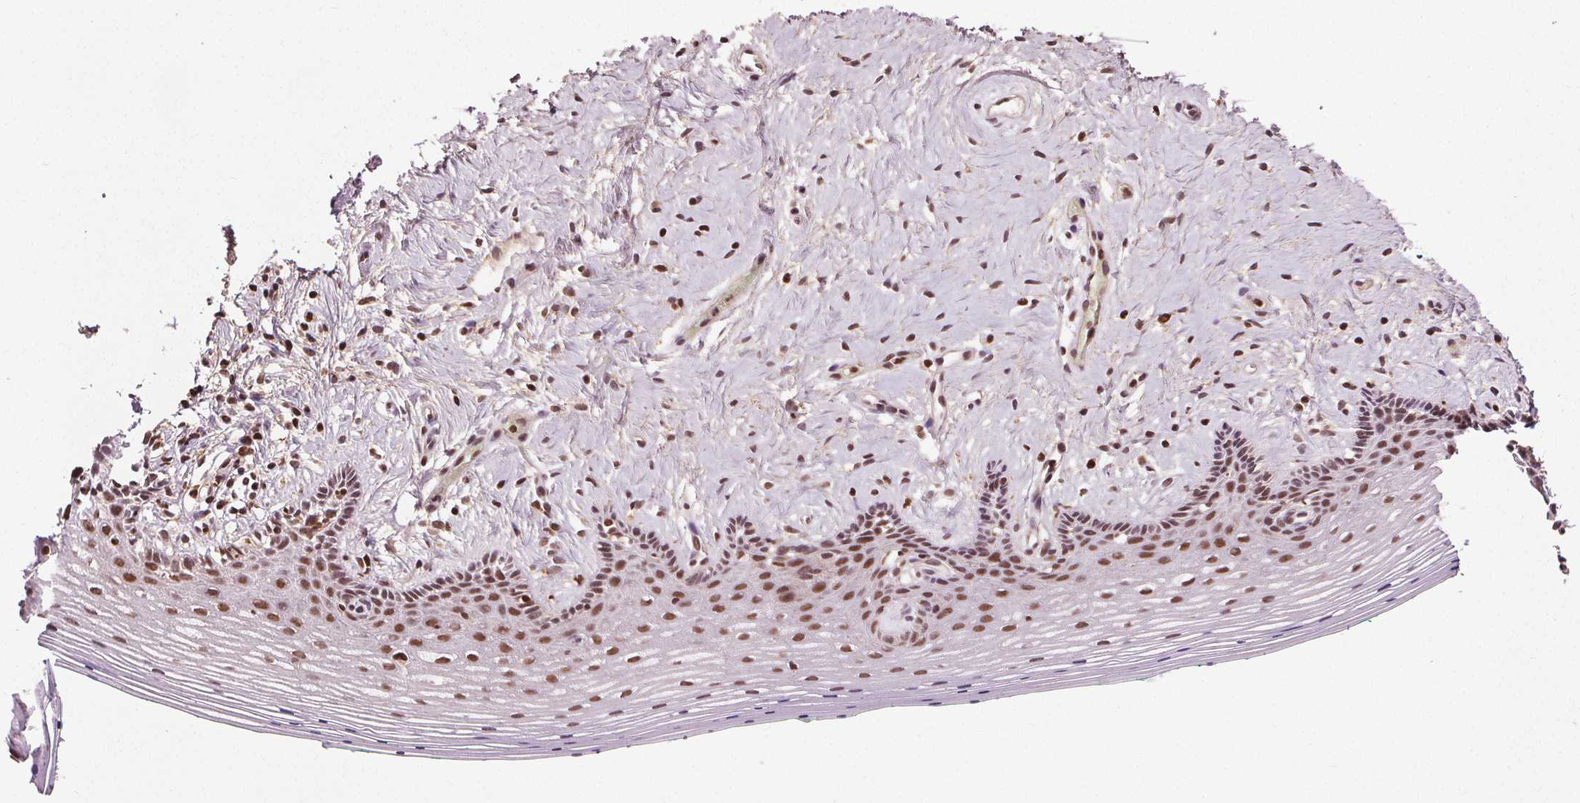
{"staining": {"intensity": "moderate", "quantity": ">75%", "location": "nuclear"}, "tissue": "vagina", "cell_type": "Squamous epithelial cells", "image_type": "normal", "snomed": [{"axis": "morphology", "description": "Normal tissue, NOS"}, {"axis": "topography", "description": "Vagina"}], "caption": "High-magnification brightfield microscopy of benign vagina stained with DAB (brown) and counterstained with hematoxylin (blue). squamous epithelial cells exhibit moderate nuclear positivity is seen in approximately>75% of cells.", "gene": "DDX11", "patient": {"sex": "female", "age": 42}}